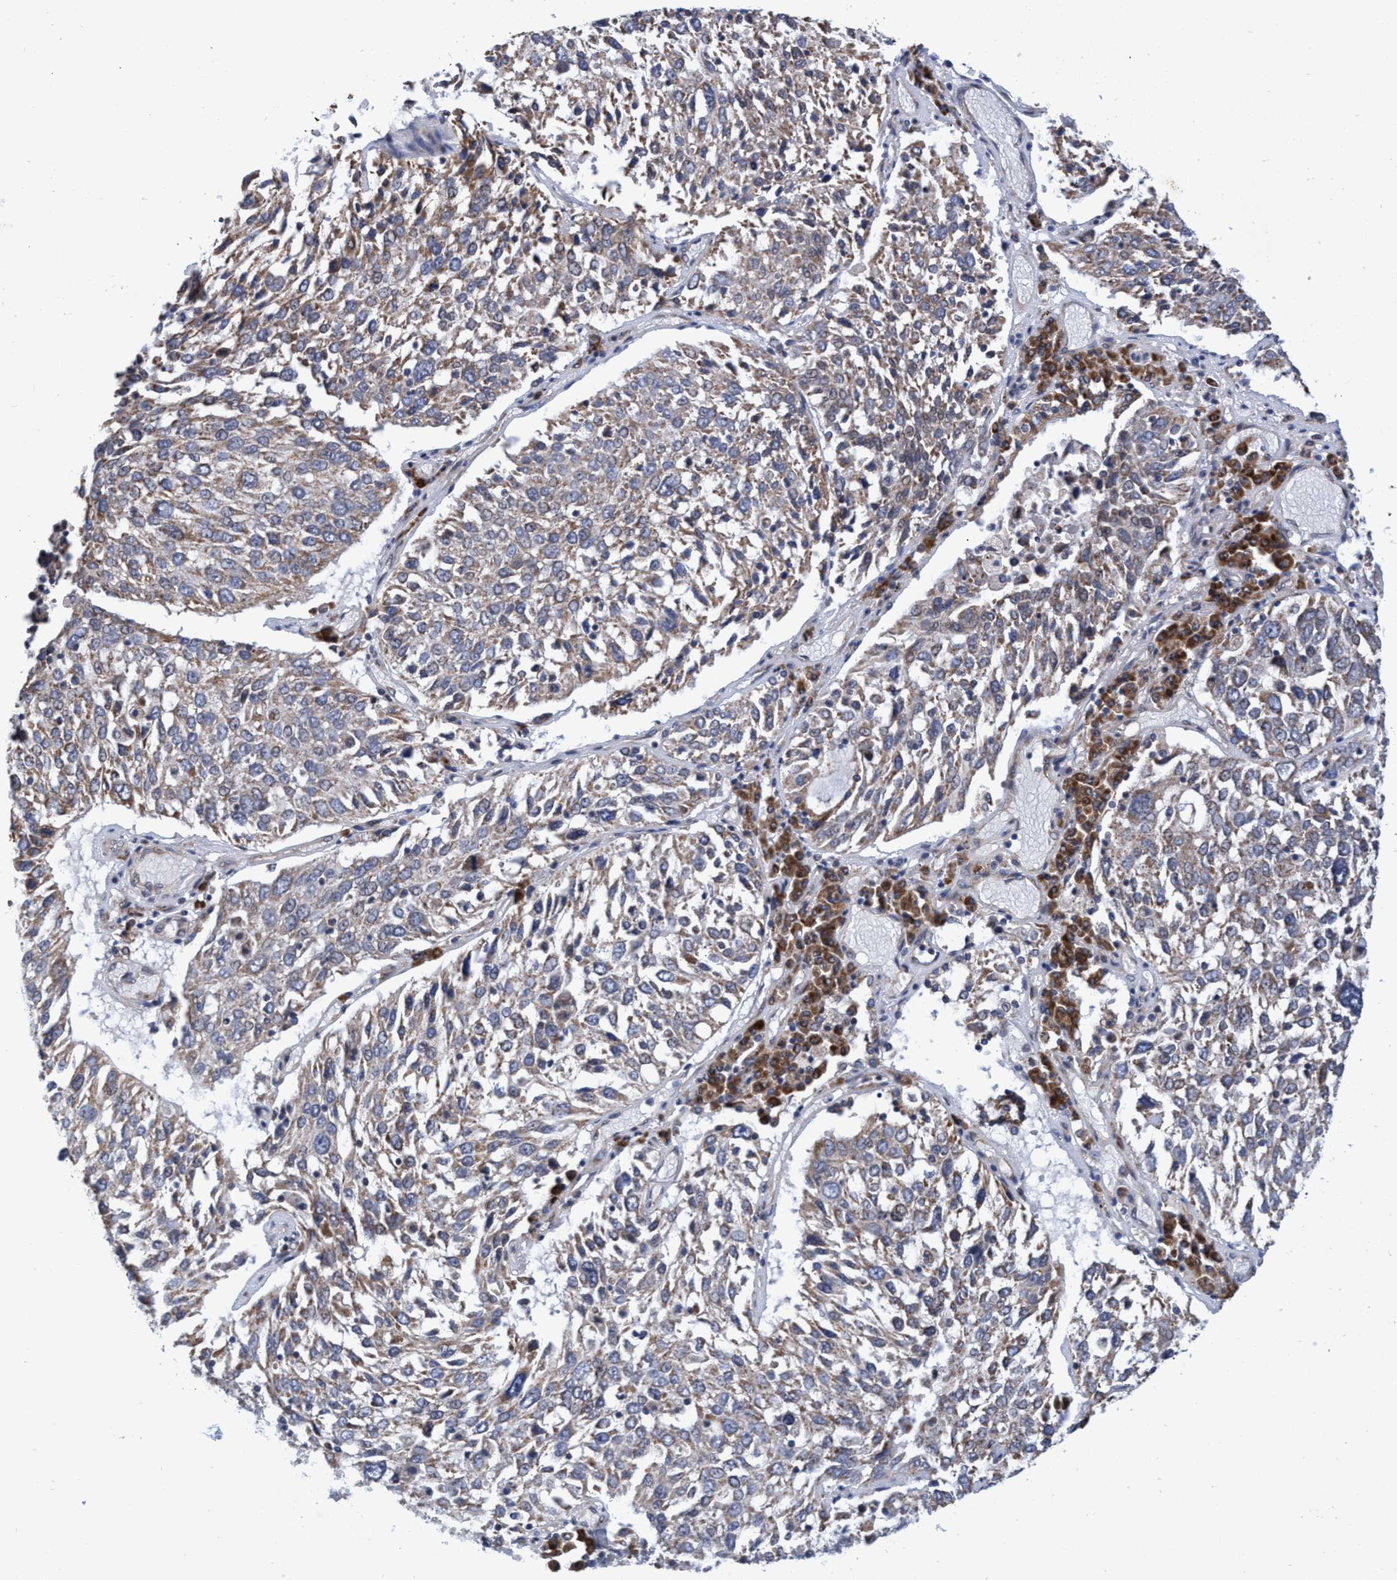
{"staining": {"intensity": "weak", "quantity": "25%-75%", "location": "cytoplasmic/membranous"}, "tissue": "lung cancer", "cell_type": "Tumor cells", "image_type": "cancer", "snomed": [{"axis": "morphology", "description": "Squamous cell carcinoma, NOS"}, {"axis": "topography", "description": "Lung"}], "caption": "Immunohistochemistry (IHC) image of neoplastic tissue: human lung squamous cell carcinoma stained using IHC demonstrates low levels of weak protein expression localized specifically in the cytoplasmic/membranous of tumor cells, appearing as a cytoplasmic/membranous brown color.", "gene": "NAT16", "patient": {"sex": "male", "age": 65}}